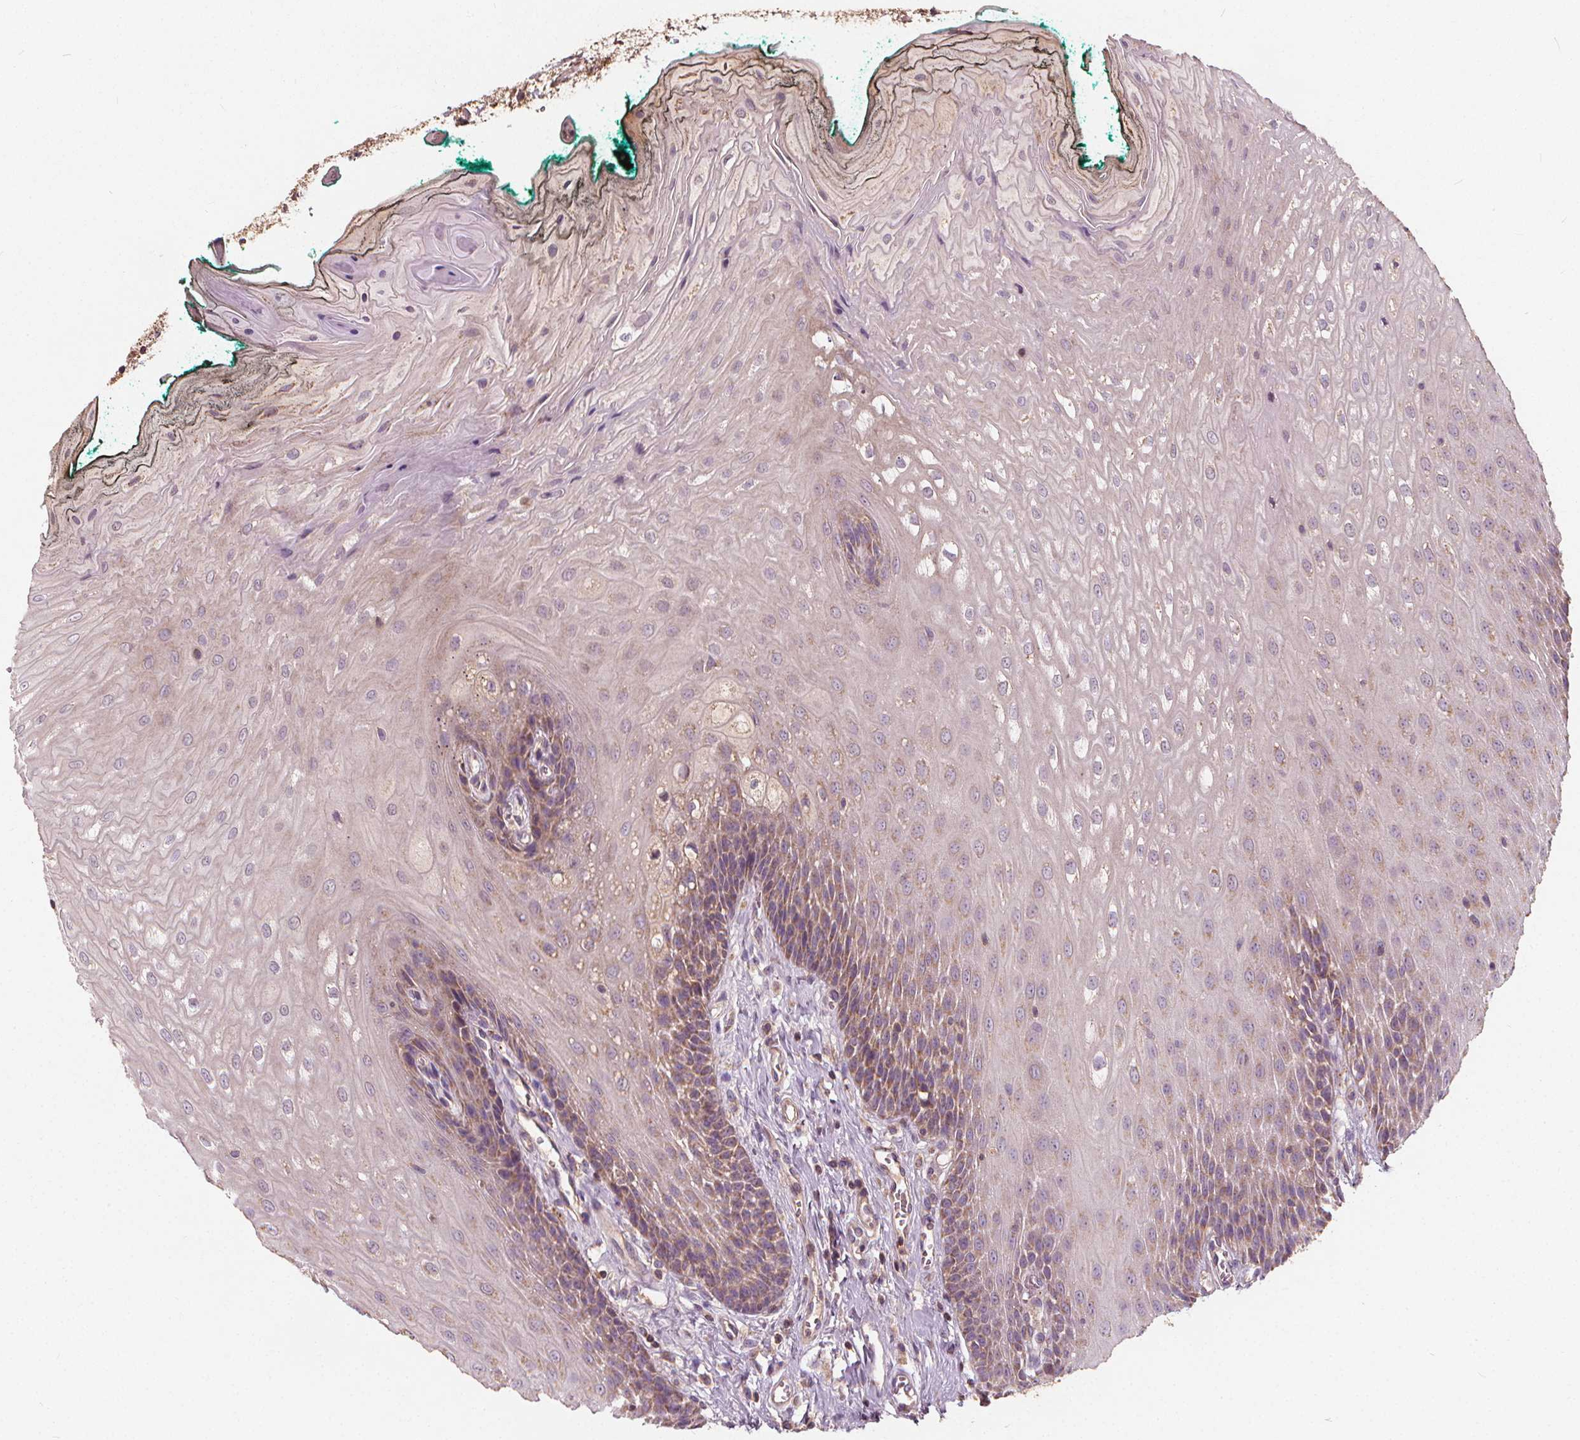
{"staining": {"intensity": "weak", "quantity": "25%-75%", "location": "cytoplasmic/membranous"}, "tissue": "oral mucosa", "cell_type": "Squamous epithelial cells", "image_type": "normal", "snomed": [{"axis": "morphology", "description": "Normal tissue, NOS"}, {"axis": "topography", "description": "Oral tissue"}], "caption": "Squamous epithelial cells reveal low levels of weak cytoplasmic/membranous expression in about 25%-75% of cells in benign oral mucosa. (DAB (3,3'-diaminobenzidine) IHC, brown staining for protein, blue staining for nuclei).", "gene": "ORAI2", "patient": {"sex": "female", "age": 68}}